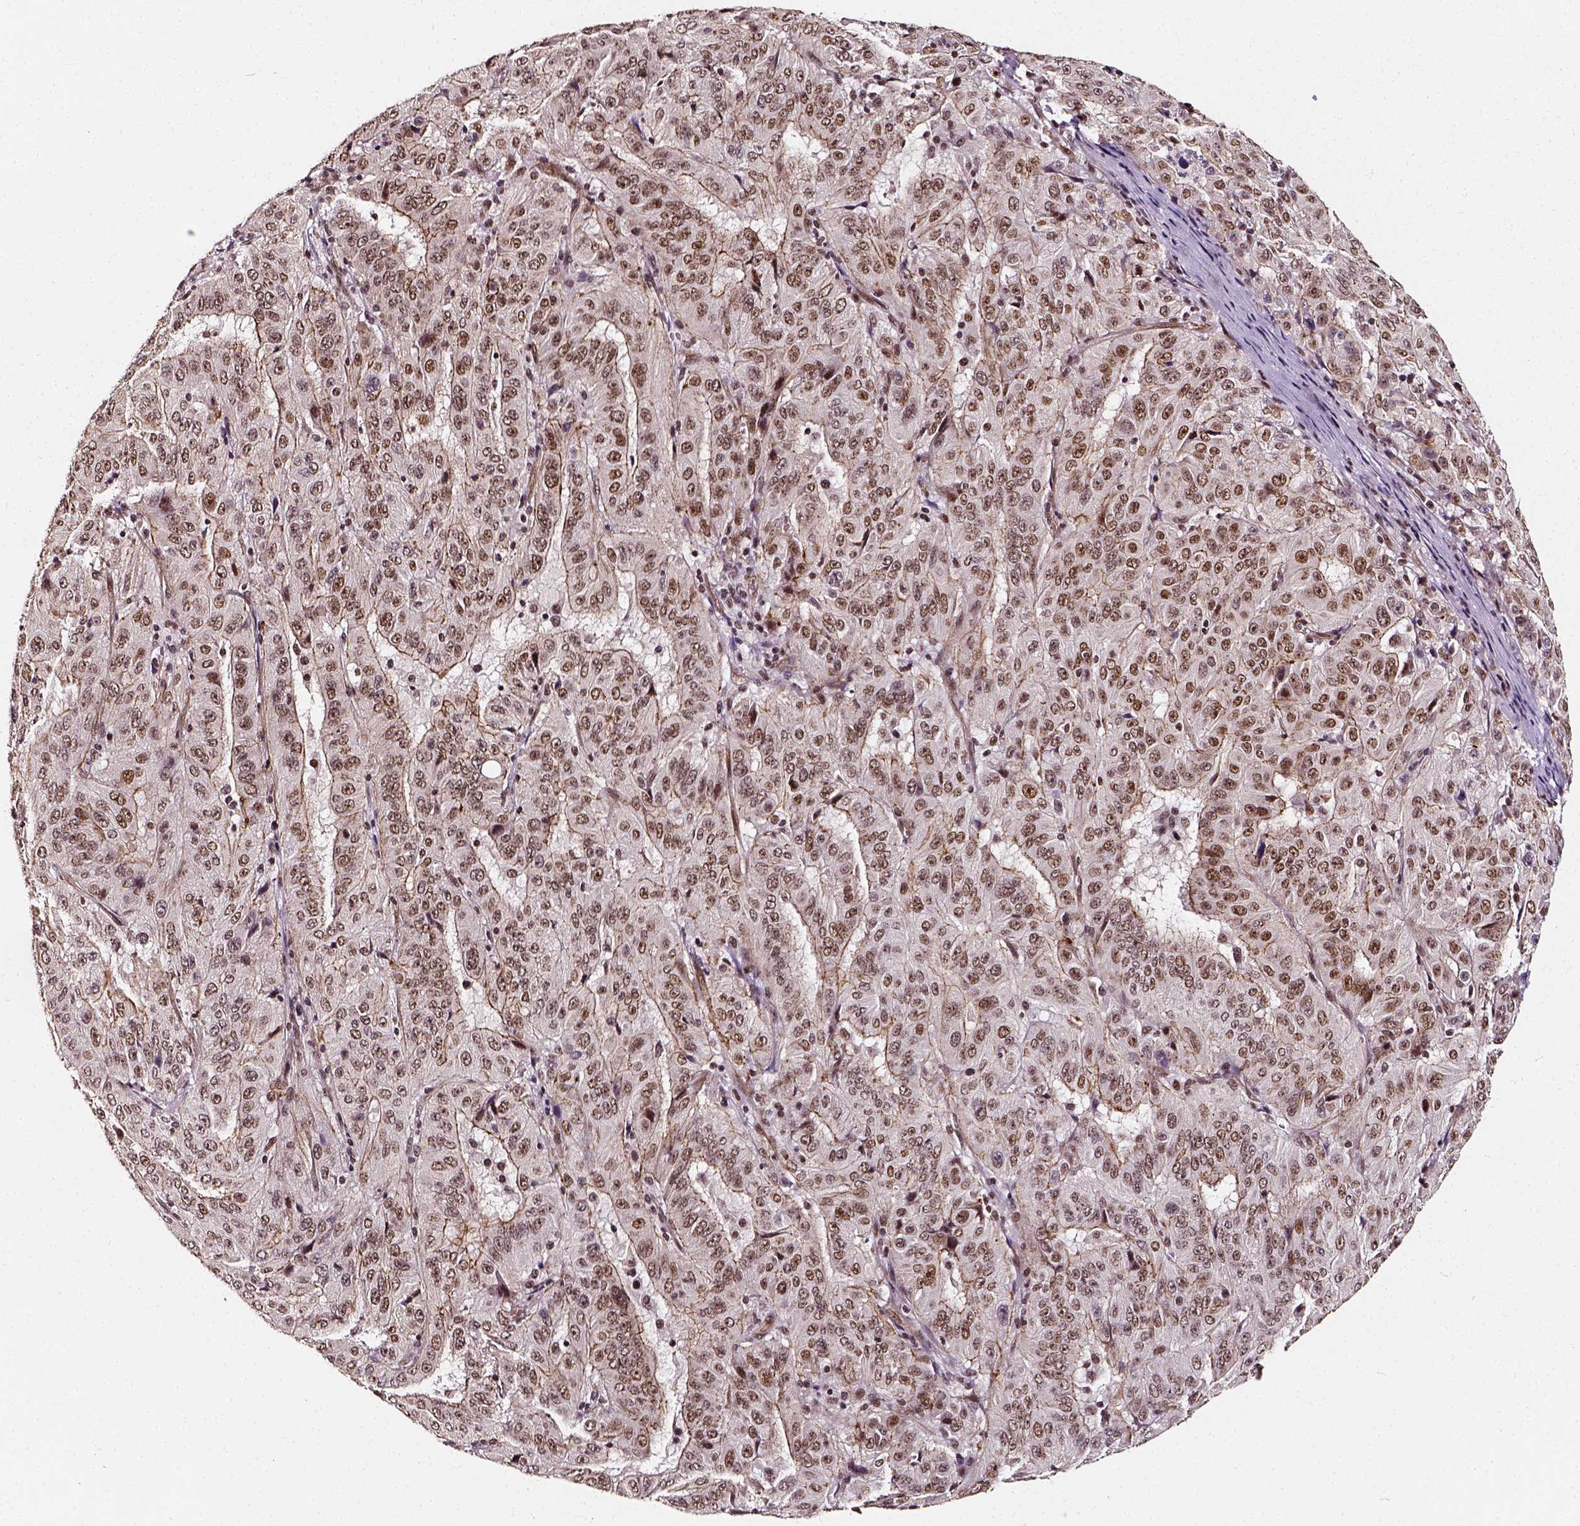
{"staining": {"intensity": "moderate", "quantity": ">75%", "location": "nuclear"}, "tissue": "pancreatic cancer", "cell_type": "Tumor cells", "image_type": "cancer", "snomed": [{"axis": "morphology", "description": "Adenocarcinoma, NOS"}, {"axis": "topography", "description": "Pancreas"}], "caption": "The photomicrograph shows a brown stain indicating the presence of a protein in the nuclear of tumor cells in adenocarcinoma (pancreatic). Ihc stains the protein in brown and the nuclei are stained blue.", "gene": "NACC1", "patient": {"sex": "male", "age": 63}}